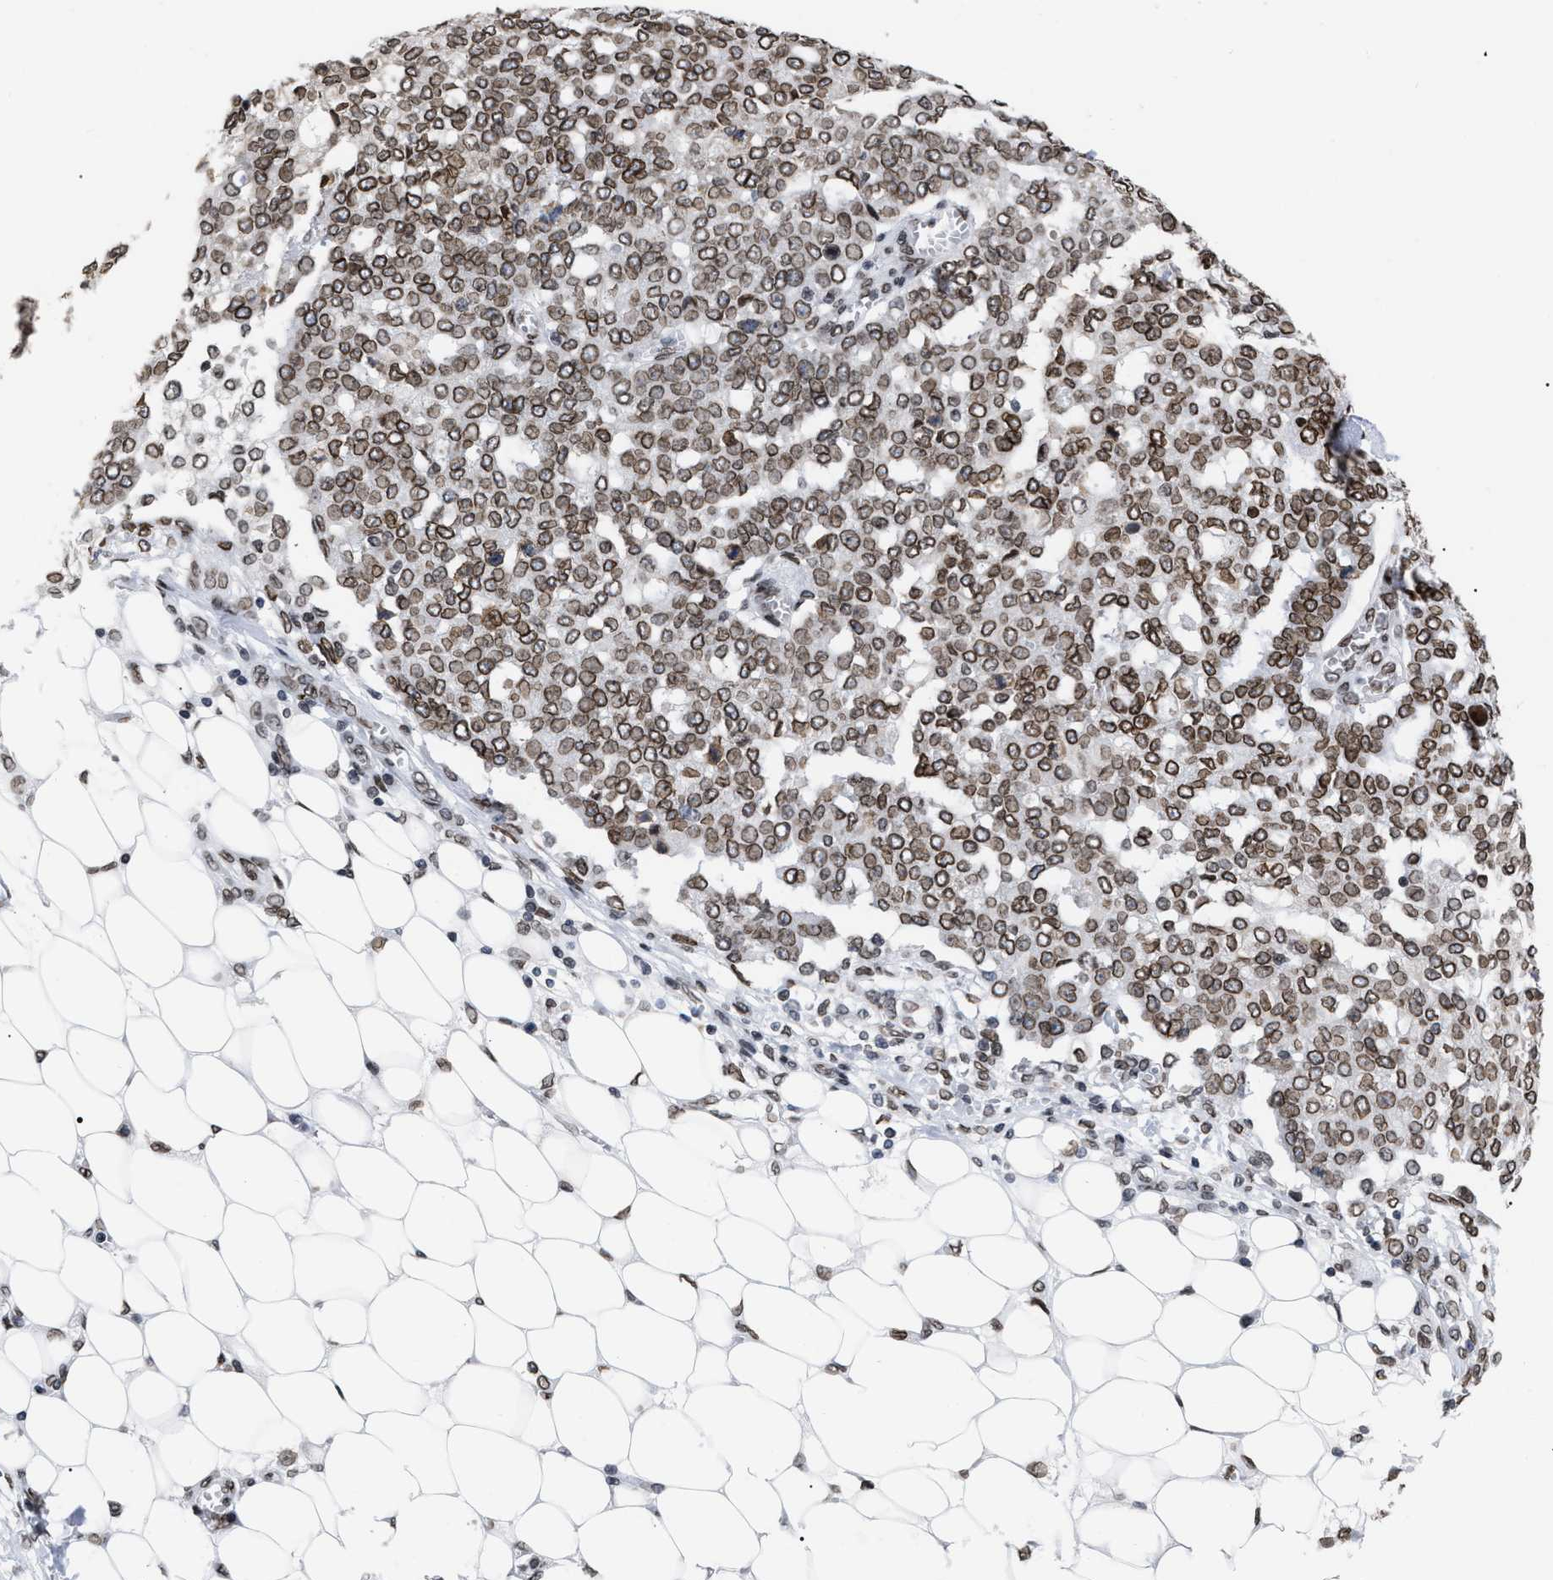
{"staining": {"intensity": "moderate", "quantity": ">75%", "location": "cytoplasmic/membranous,nuclear"}, "tissue": "ovarian cancer", "cell_type": "Tumor cells", "image_type": "cancer", "snomed": [{"axis": "morphology", "description": "Cystadenocarcinoma, serous, NOS"}, {"axis": "topography", "description": "Soft tissue"}, {"axis": "topography", "description": "Ovary"}], "caption": "A high-resolution histopathology image shows immunohistochemistry (IHC) staining of ovarian cancer (serous cystadenocarcinoma), which reveals moderate cytoplasmic/membranous and nuclear staining in about >75% of tumor cells.", "gene": "TPR", "patient": {"sex": "female", "age": 57}}